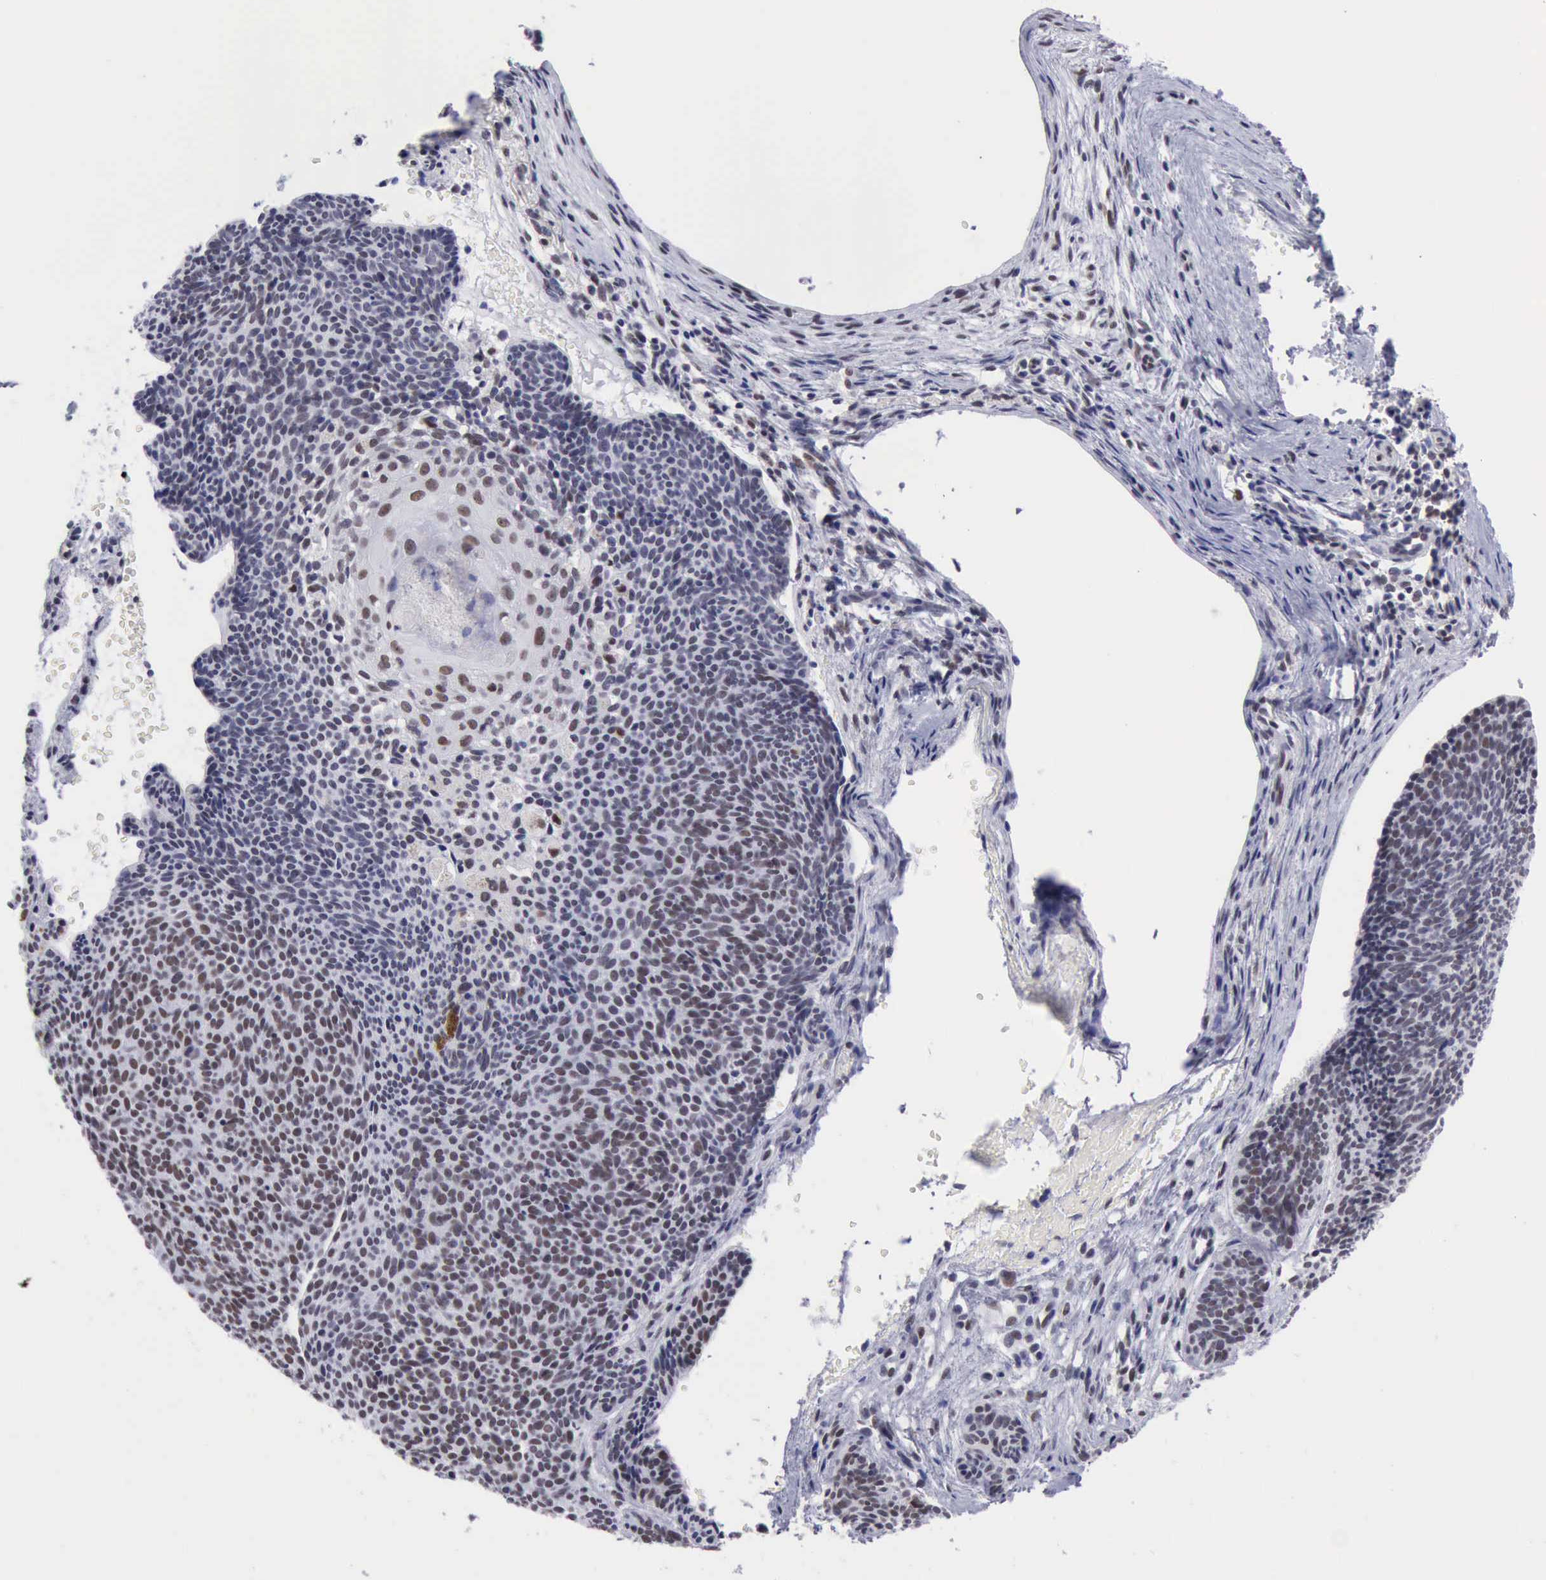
{"staining": {"intensity": "moderate", "quantity": ">75%", "location": "nuclear"}, "tissue": "skin cancer", "cell_type": "Tumor cells", "image_type": "cancer", "snomed": [{"axis": "morphology", "description": "Basal cell carcinoma"}, {"axis": "topography", "description": "Skin"}], "caption": "Skin cancer stained for a protein (brown) reveals moderate nuclear positive positivity in about >75% of tumor cells.", "gene": "ERCC4", "patient": {"sex": "male", "age": 84}}